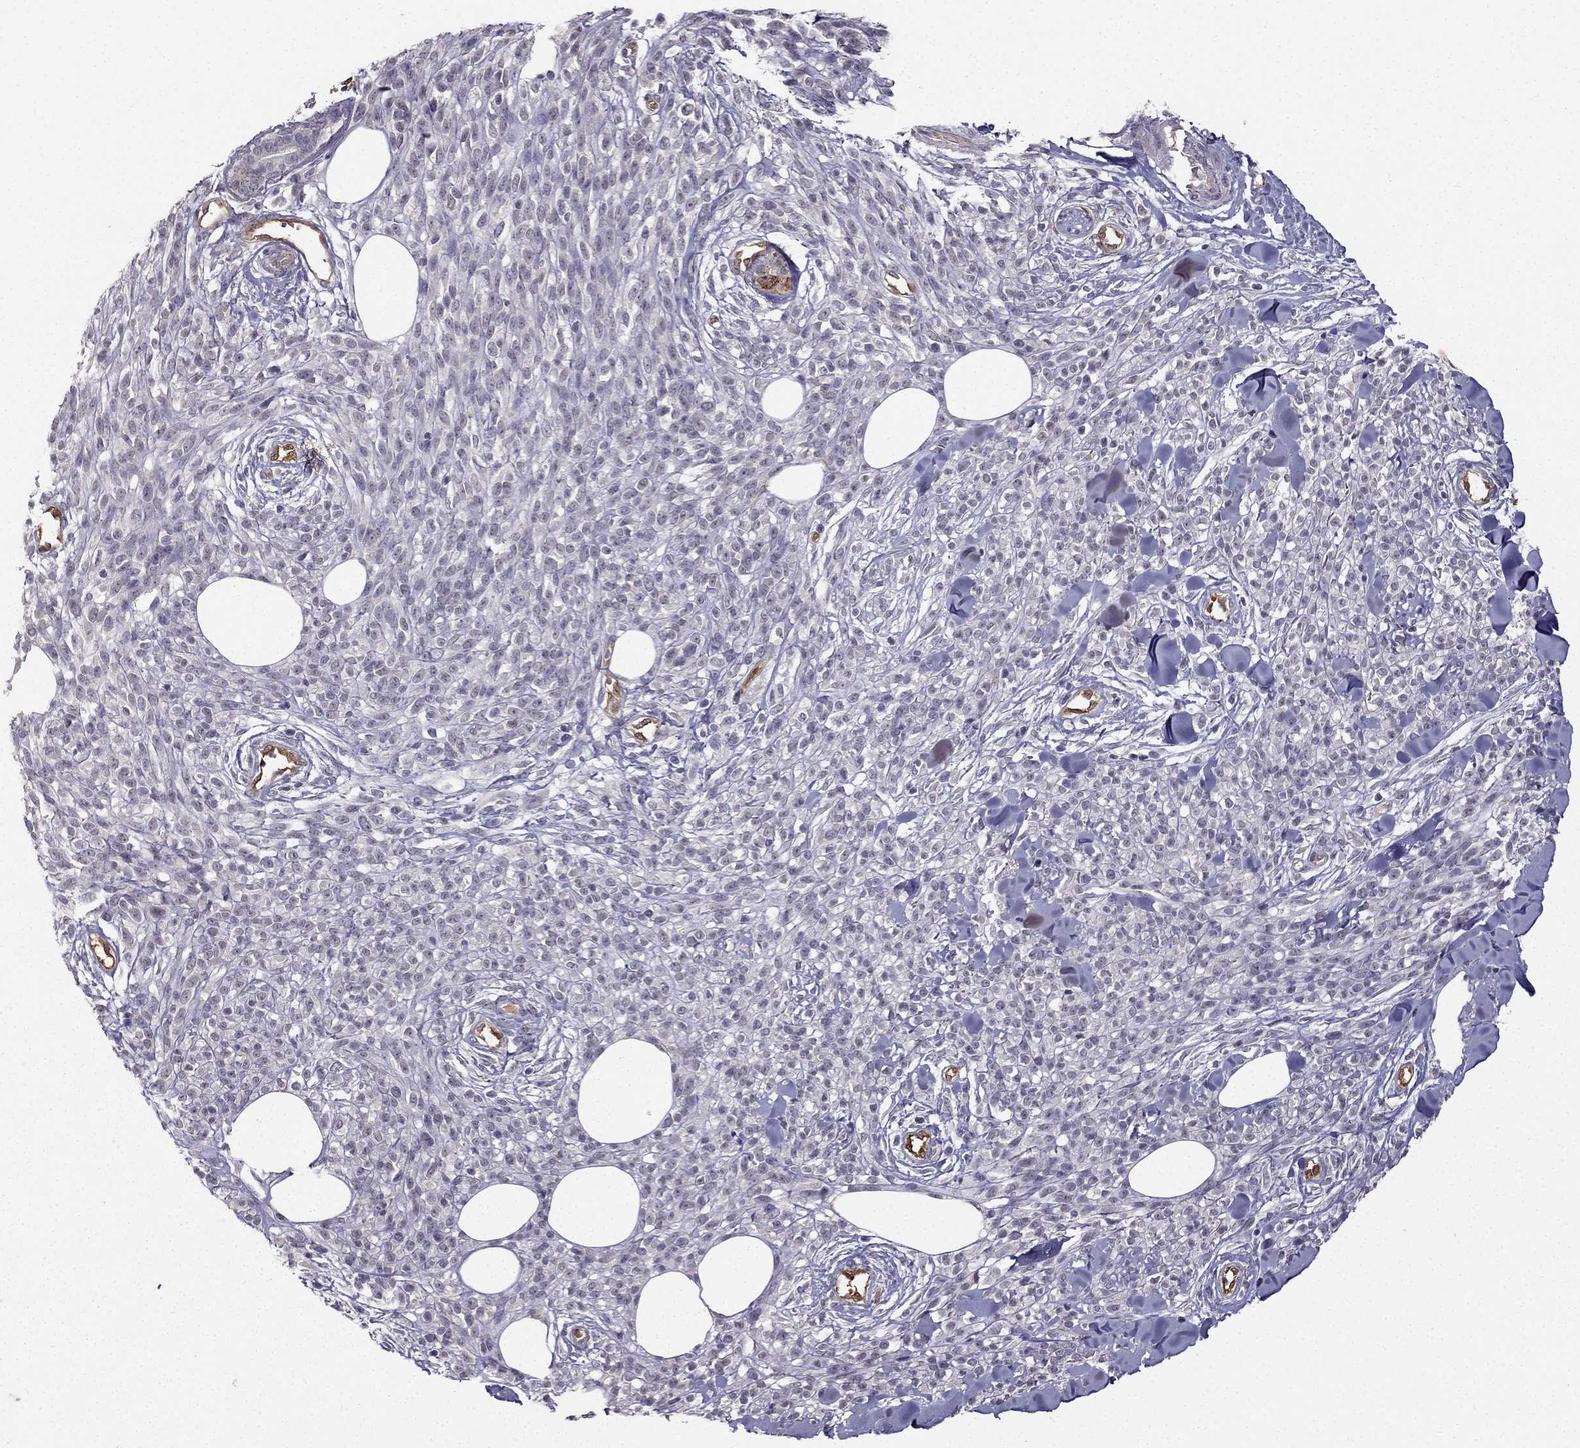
{"staining": {"intensity": "negative", "quantity": "none", "location": "none"}, "tissue": "melanoma", "cell_type": "Tumor cells", "image_type": "cancer", "snomed": [{"axis": "morphology", "description": "Malignant melanoma, NOS"}, {"axis": "topography", "description": "Skin"}, {"axis": "topography", "description": "Skin of trunk"}], "caption": "A micrograph of human malignant melanoma is negative for staining in tumor cells.", "gene": "NQO1", "patient": {"sex": "male", "age": 74}}